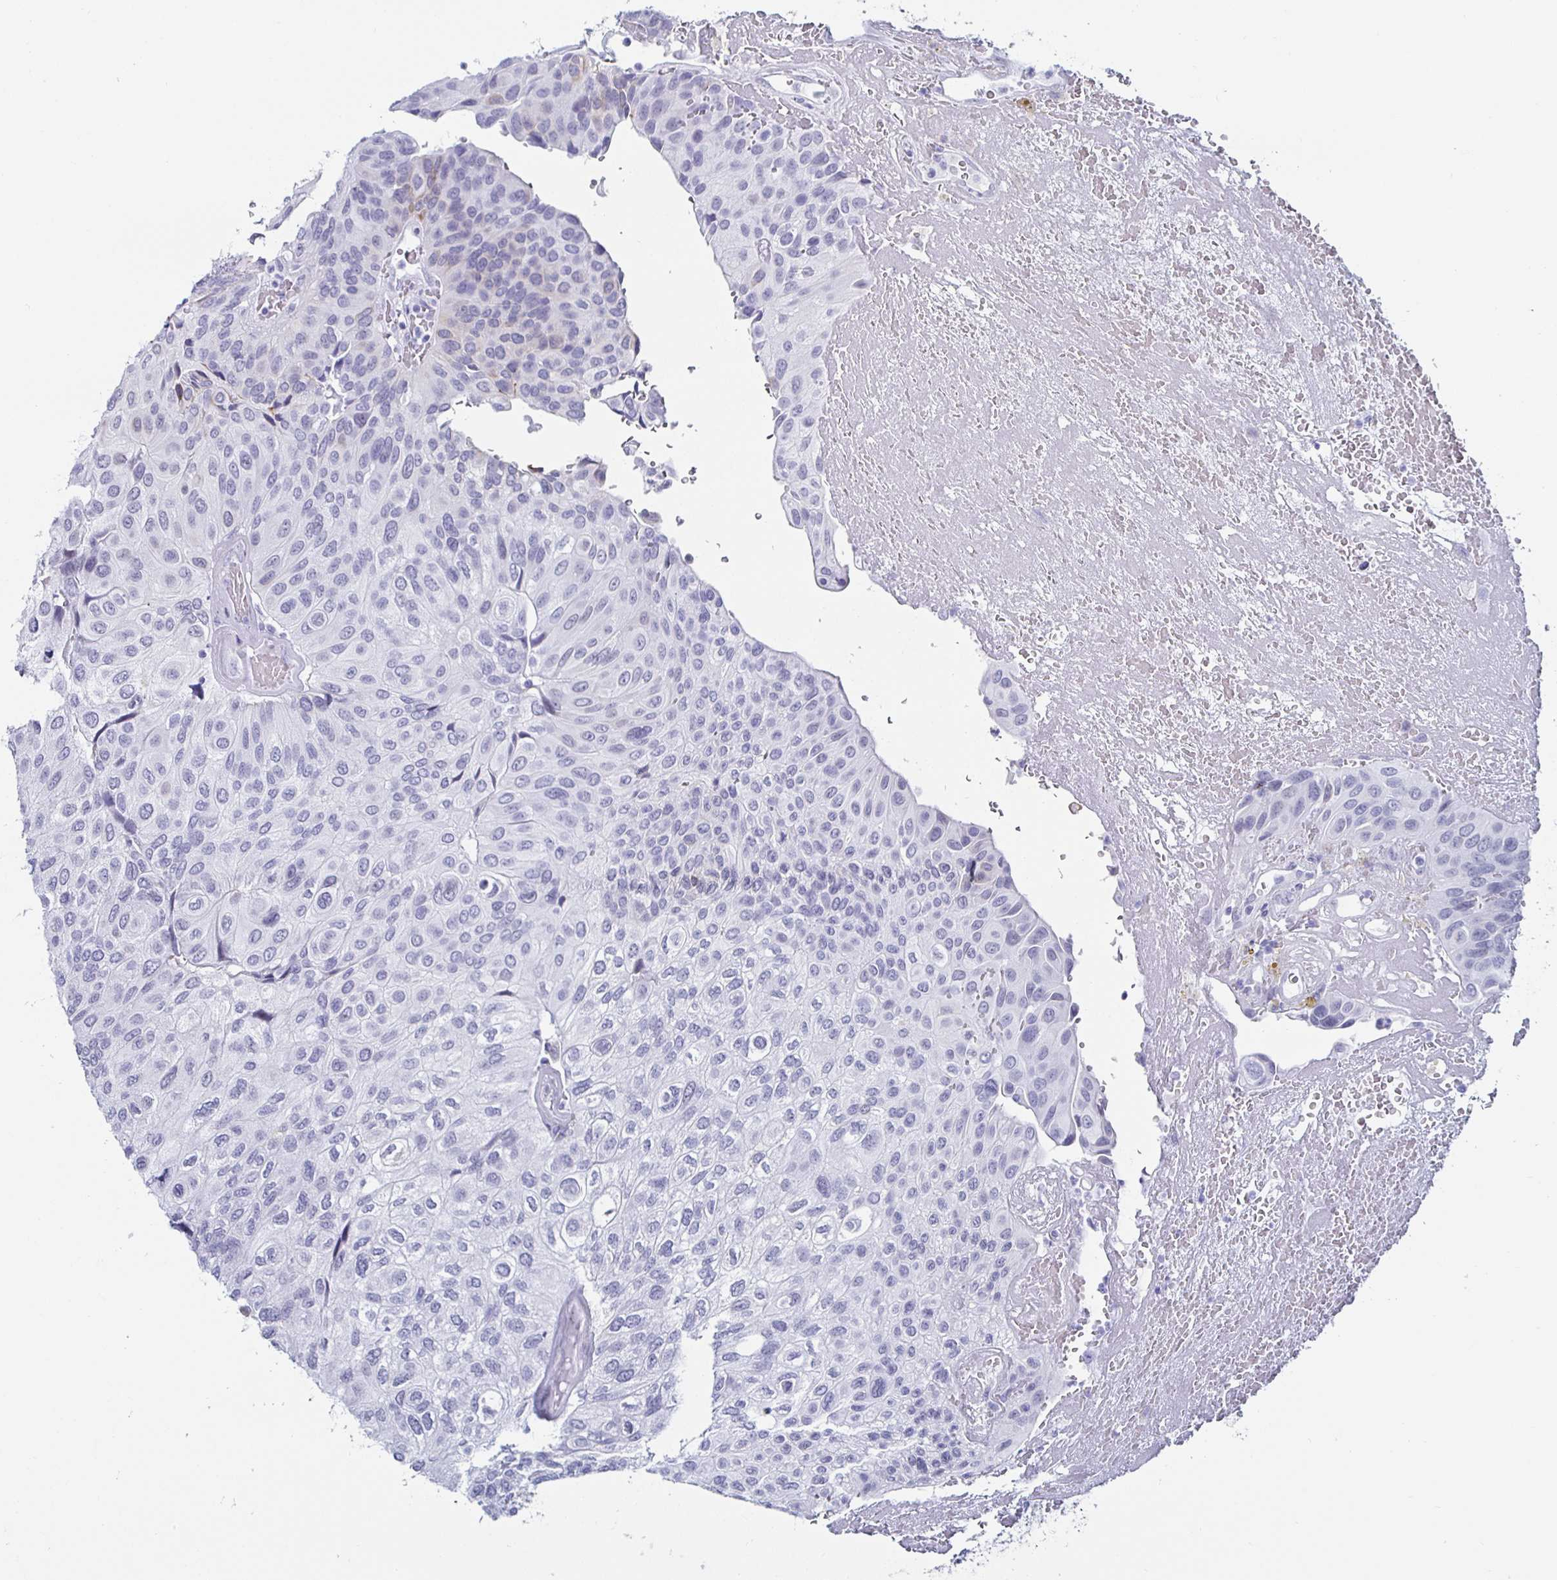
{"staining": {"intensity": "strong", "quantity": "<25%", "location": "cytoplasmic/membranous"}, "tissue": "urothelial cancer", "cell_type": "Tumor cells", "image_type": "cancer", "snomed": [{"axis": "morphology", "description": "Urothelial carcinoma, High grade"}, {"axis": "topography", "description": "Urinary bladder"}], "caption": "Immunohistochemical staining of human urothelial cancer demonstrates medium levels of strong cytoplasmic/membranous protein staining in about <25% of tumor cells.", "gene": "KRT4", "patient": {"sex": "male", "age": 66}}